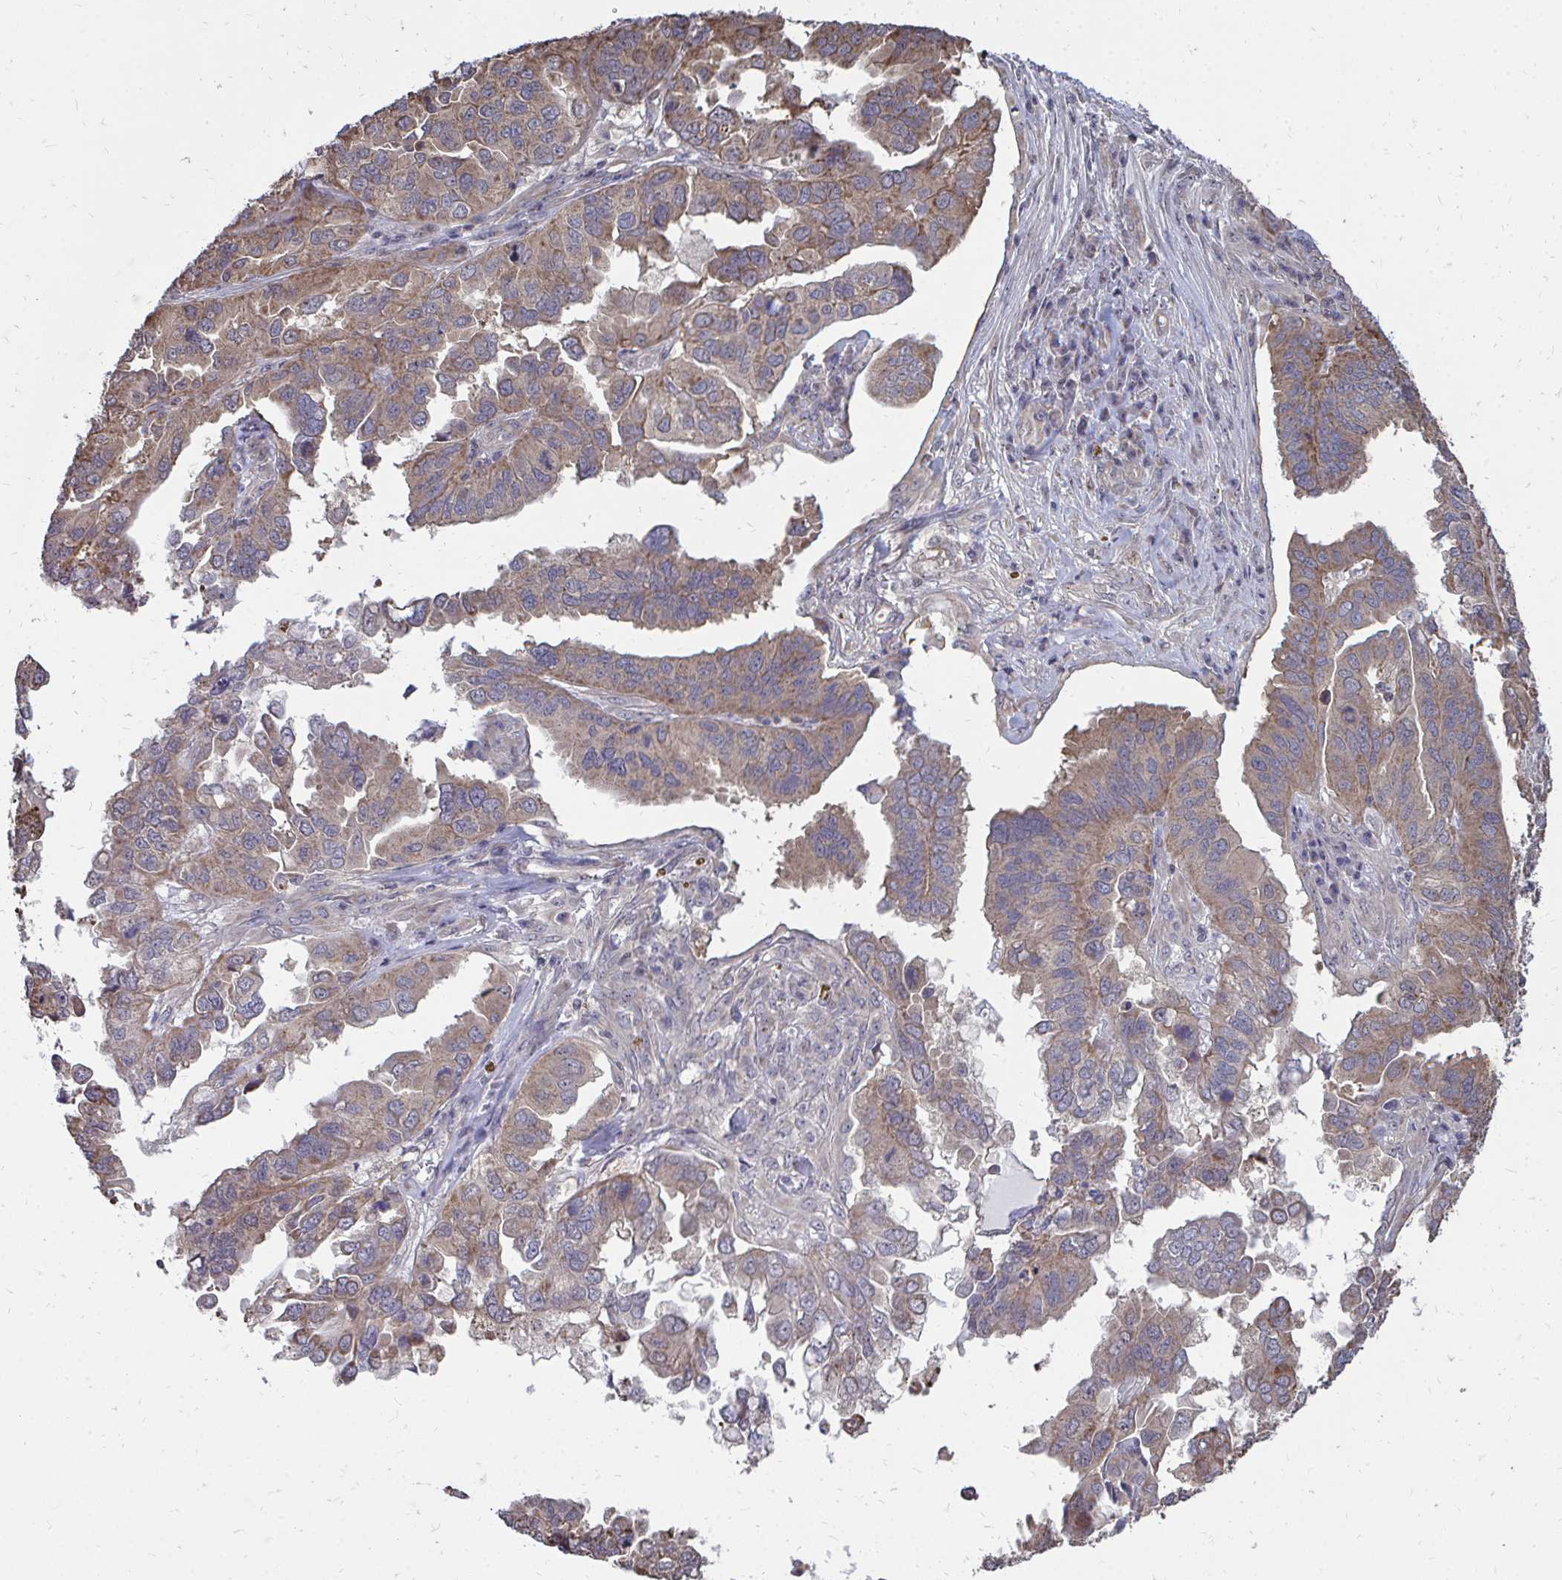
{"staining": {"intensity": "weak", "quantity": ">75%", "location": "cytoplasmic/membranous"}, "tissue": "ovarian cancer", "cell_type": "Tumor cells", "image_type": "cancer", "snomed": [{"axis": "morphology", "description": "Cystadenocarcinoma, serous, NOS"}, {"axis": "topography", "description": "Ovary"}], "caption": "Protein expression analysis of ovarian cancer reveals weak cytoplasmic/membranous expression in approximately >75% of tumor cells. Nuclei are stained in blue.", "gene": "DNAJA2", "patient": {"sex": "female", "age": 79}}